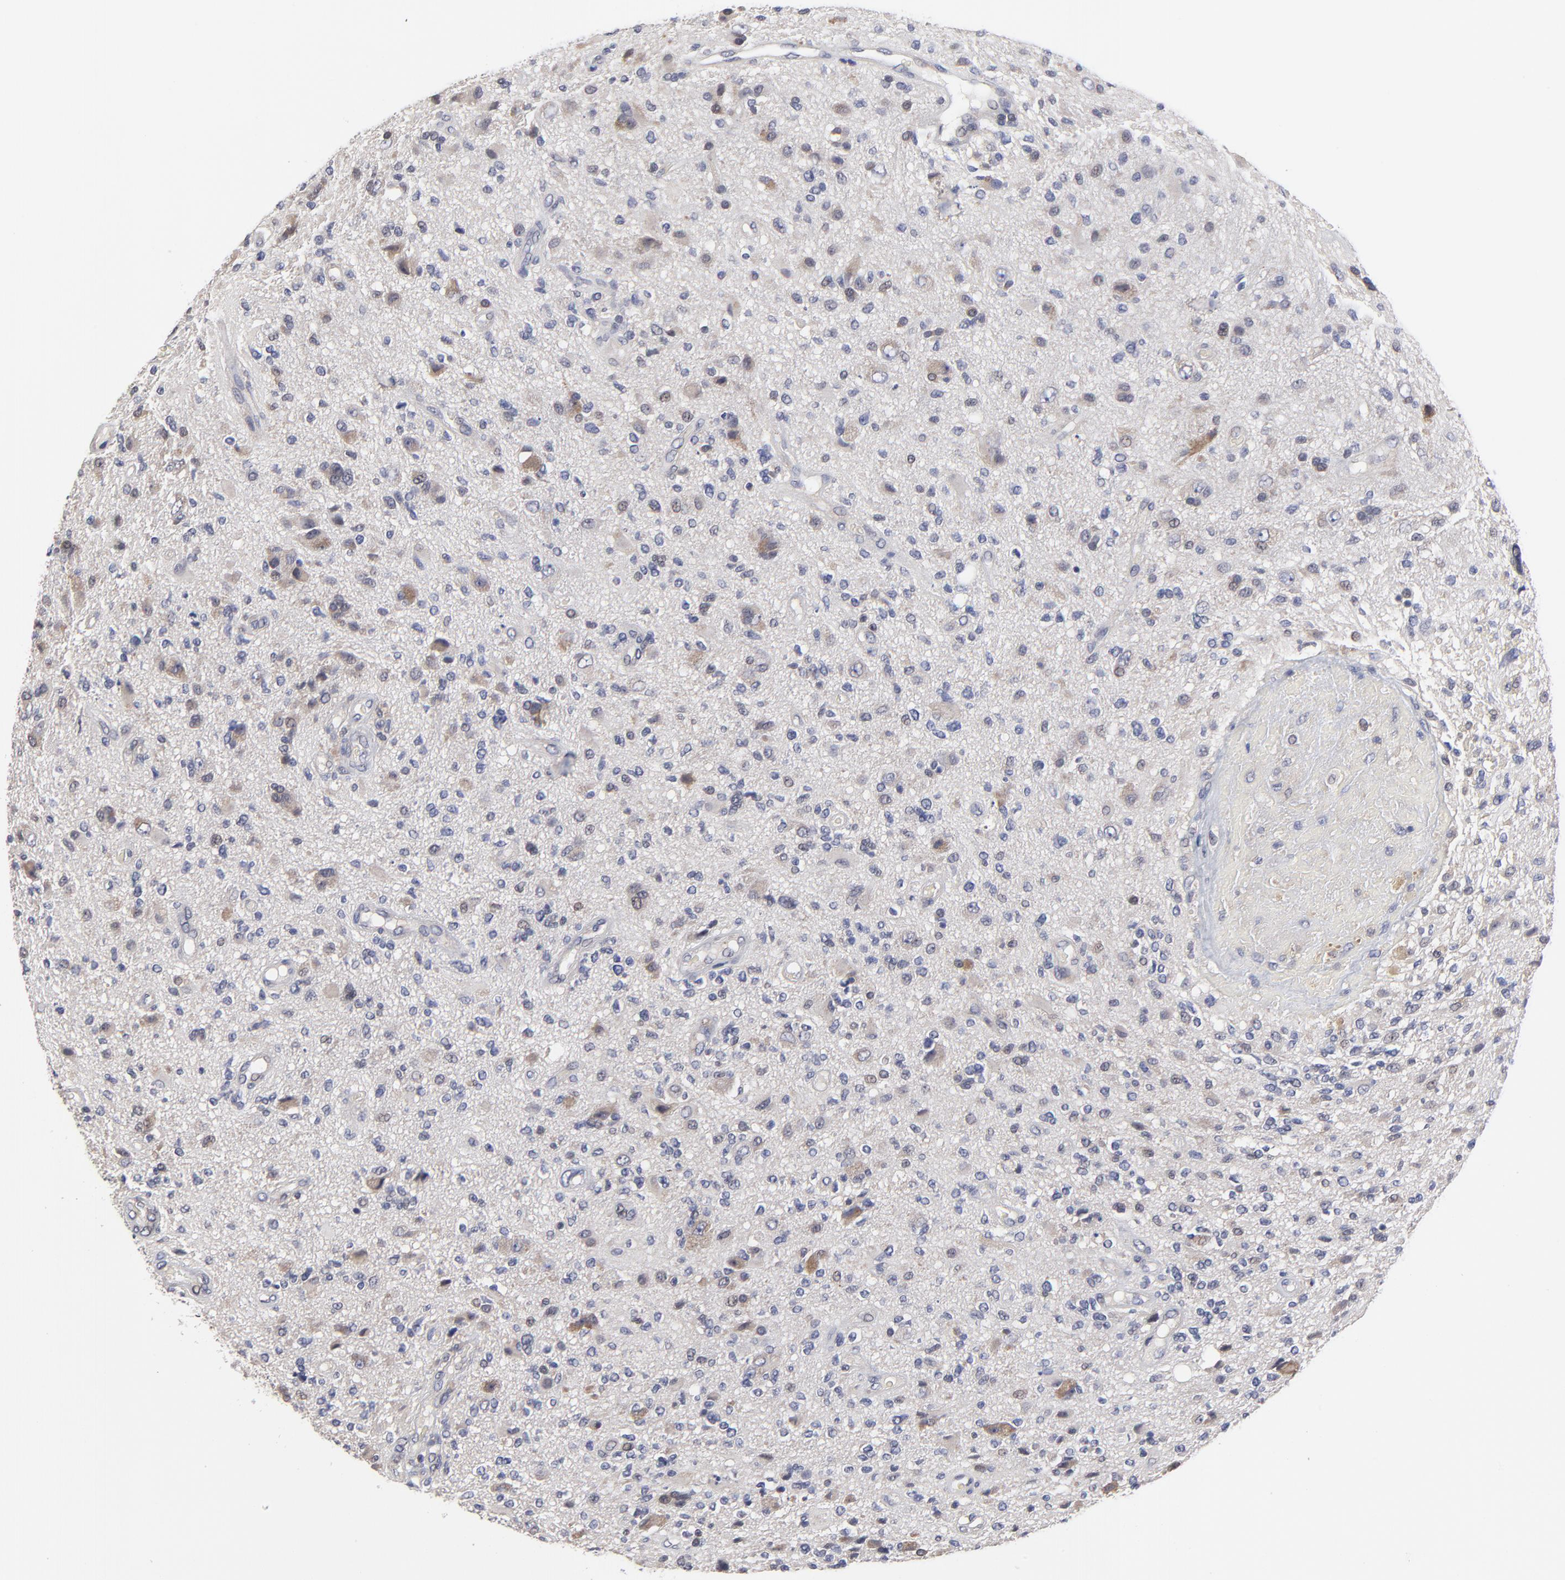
{"staining": {"intensity": "weak", "quantity": "<25%", "location": "cytoplasmic/membranous"}, "tissue": "glioma", "cell_type": "Tumor cells", "image_type": "cancer", "snomed": [{"axis": "morphology", "description": "Normal tissue, NOS"}, {"axis": "morphology", "description": "Glioma, malignant, High grade"}, {"axis": "topography", "description": "Cerebral cortex"}], "caption": "Human malignant high-grade glioma stained for a protein using IHC reveals no positivity in tumor cells.", "gene": "ZNF157", "patient": {"sex": "male", "age": 75}}